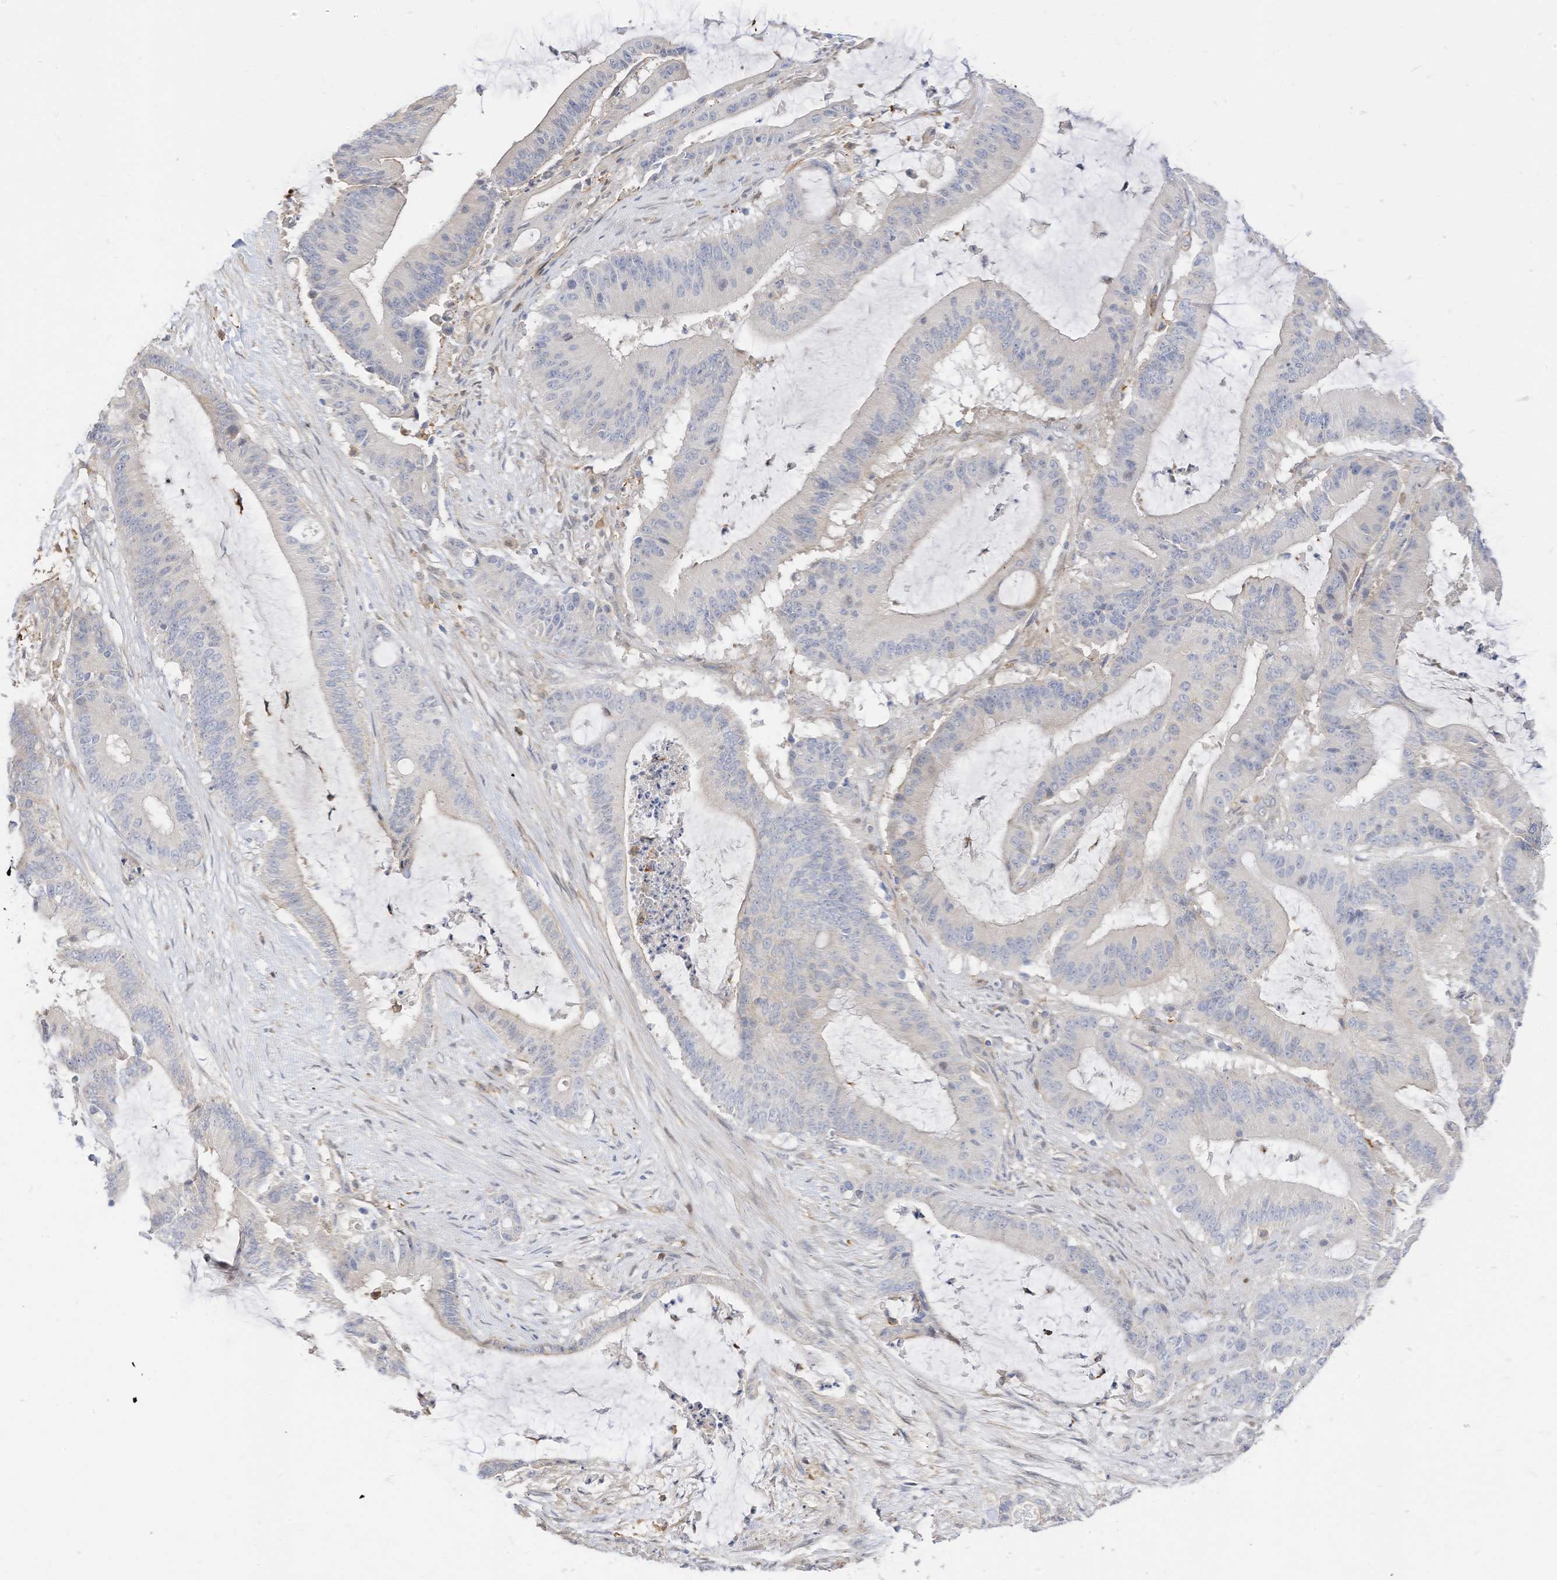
{"staining": {"intensity": "negative", "quantity": "none", "location": "none"}, "tissue": "liver cancer", "cell_type": "Tumor cells", "image_type": "cancer", "snomed": [{"axis": "morphology", "description": "Normal tissue, NOS"}, {"axis": "morphology", "description": "Cholangiocarcinoma"}, {"axis": "topography", "description": "Liver"}, {"axis": "topography", "description": "Peripheral nerve tissue"}], "caption": "High magnification brightfield microscopy of liver cancer (cholangiocarcinoma) stained with DAB (3,3'-diaminobenzidine) (brown) and counterstained with hematoxylin (blue): tumor cells show no significant expression. (Stains: DAB IHC with hematoxylin counter stain, Microscopy: brightfield microscopy at high magnification).", "gene": "ATP13A1", "patient": {"sex": "female", "age": 73}}